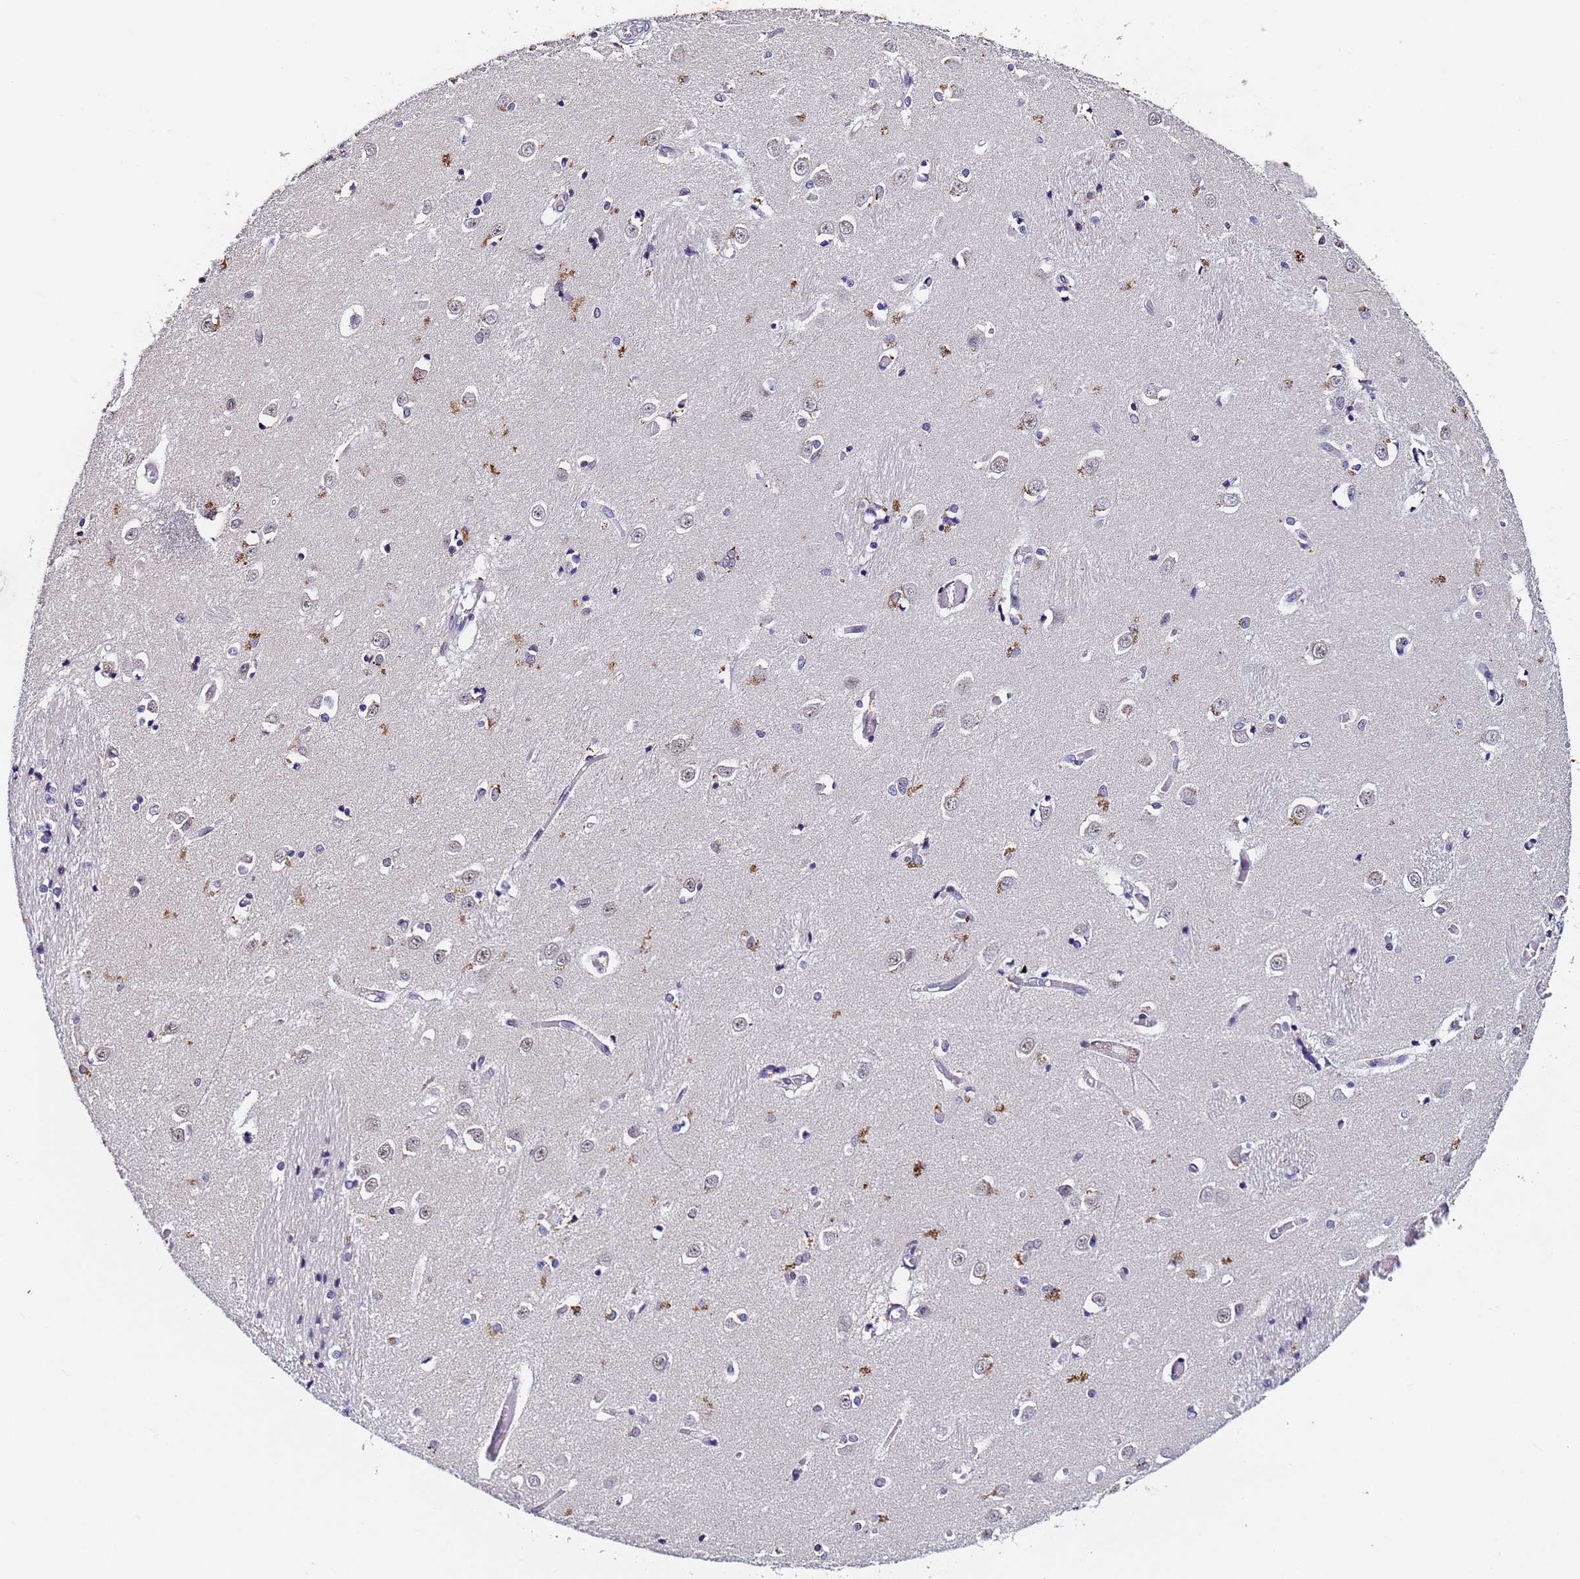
{"staining": {"intensity": "moderate", "quantity": "<25%", "location": "cytoplasmic/membranous"}, "tissue": "caudate", "cell_type": "Glial cells", "image_type": "normal", "snomed": [{"axis": "morphology", "description": "Normal tissue, NOS"}, {"axis": "topography", "description": "Lateral ventricle wall"}], "caption": "Approximately <25% of glial cells in normal caudate display moderate cytoplasmic/membranous protein positivity as visualized by brown immunohistochemical staining.", "gene": "FNBP4", "patient": {"sex": "male", "age": 37}}